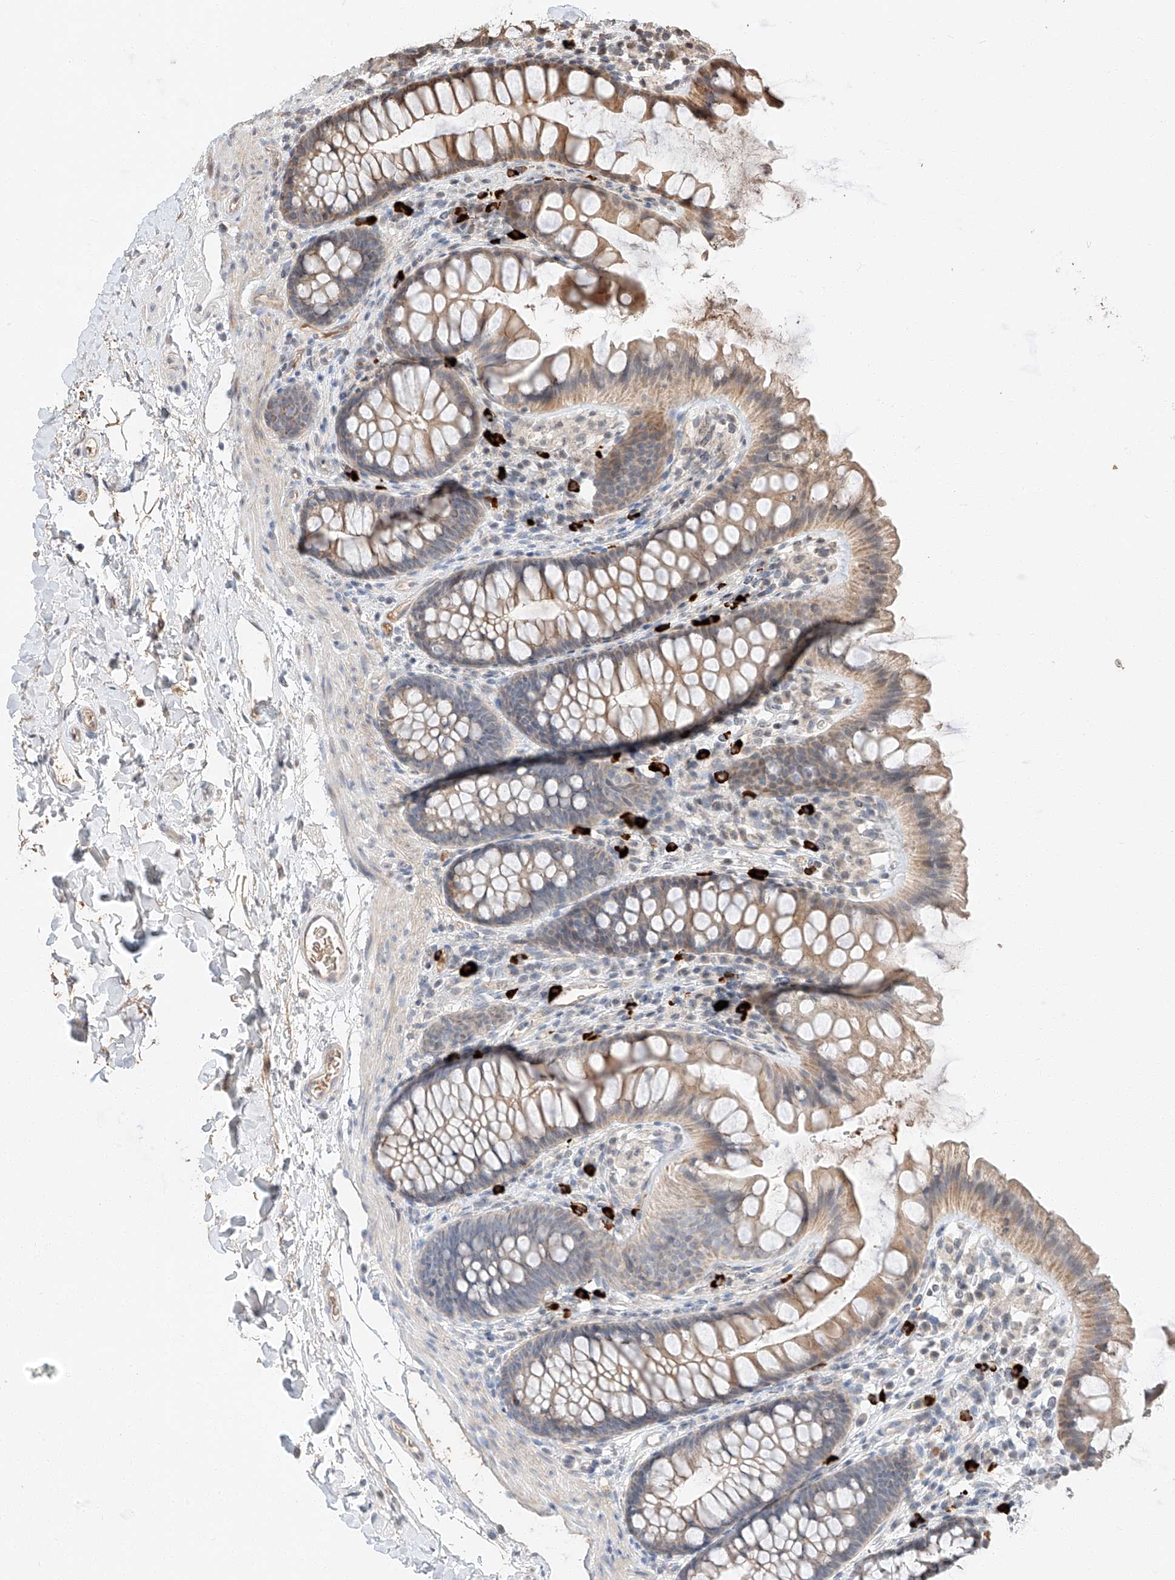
{"staining": {"intensity": "weak", "quantity": "<25%", "location": "cytoplasmic/membranous"}, "tissue": "colon", "cell_type": "Endothelial cells", "image_type": "normal", "snomed": [{"axis": "morphology", "description": "Normal tissue, NOS"}, {"axis": "topography", "description": "Colon"}], "caption": "This is a histopathology image of immunohistochemistry staining of unremarkable colon, which shows no positivity in endothelial cells.", "gene": "ARHGAP33", "patient": {"sex": "female", "age": 62}}